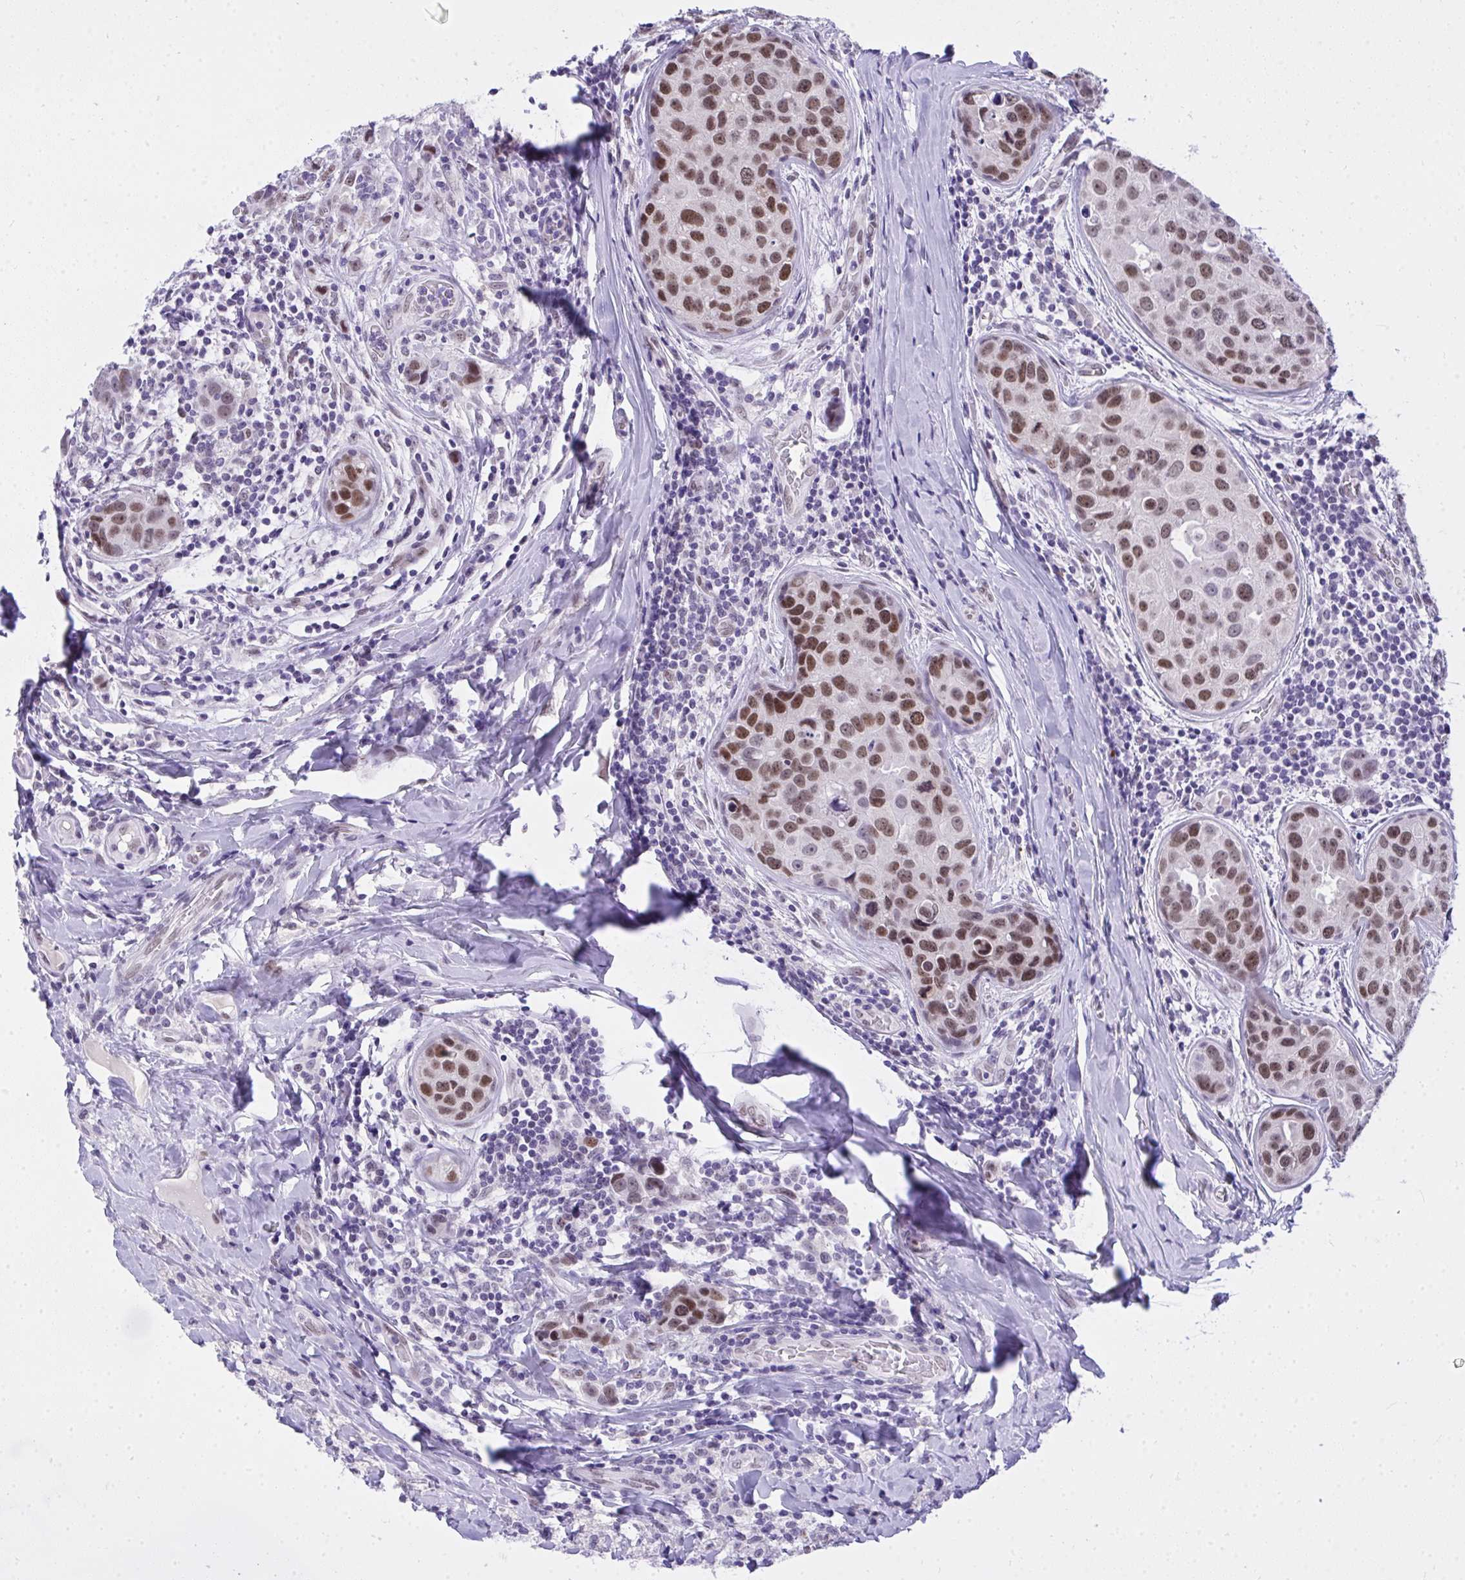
{"staining": {"intensity": "moderate", "quantity": ">75%", "location": "nuclear"}, "tissue": "breast cancer", "cell_type": "Tumor cells", "image_type": "cancer", "snomed": [{"axis": "morphology", "description": "Duct carcinoma"}, {"axis": "topography", "description": "Breast"}], "caption": "An immunohistochemistry photomicrograph of neoplastic tissue is shown. Protein staining in brown labels moderate nuclear positivity in breast cancer (invasive ductal carcinoma) within tumor cells. The protein of interest is shown in brown color, while the nuclei are stained blue.", "gene": "TEAD4", "patient": {"sex": "female", "age": 24}}